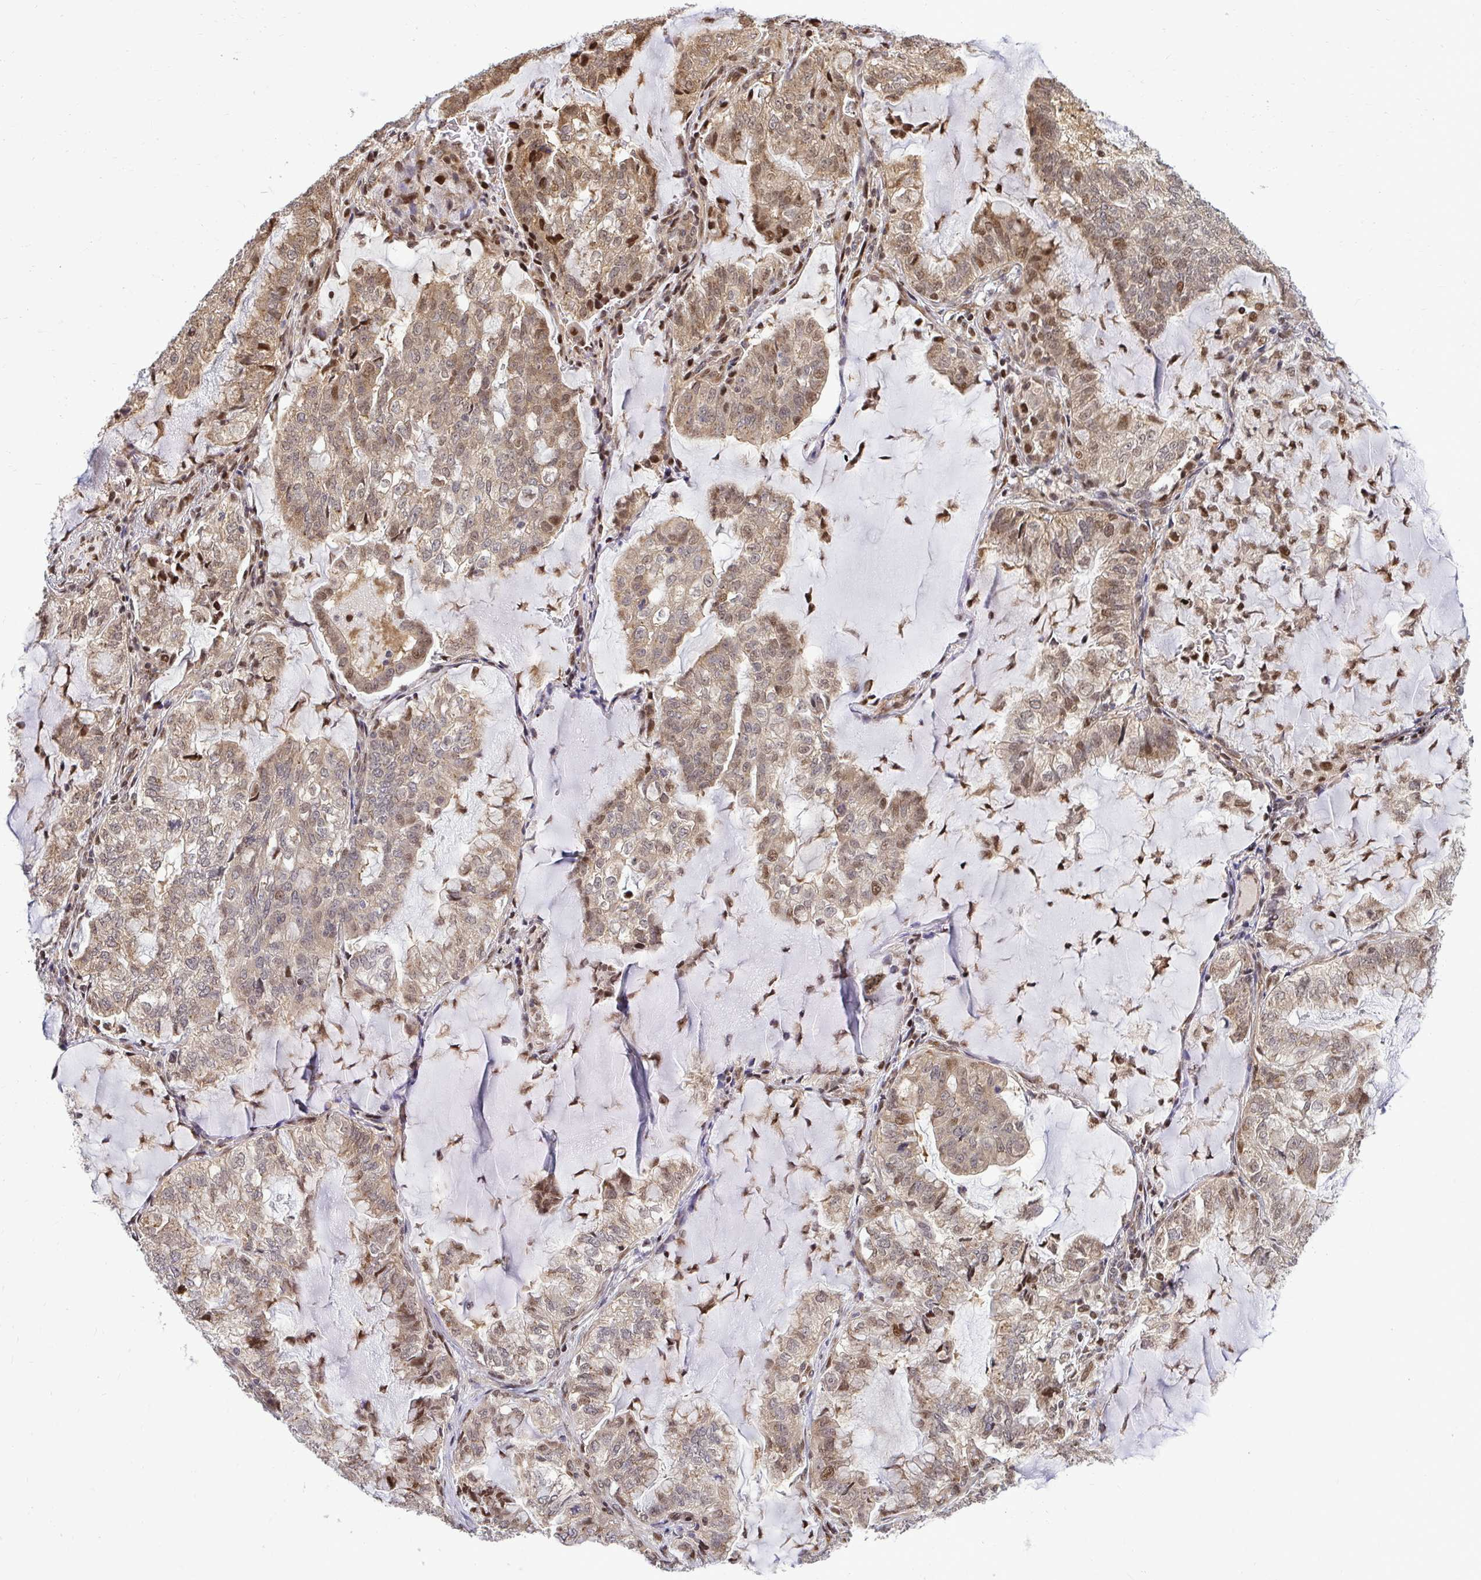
{"staining": {"intensity": "moderate", "quantity": "25%-75%", "location": "nuclear"}, "tissue": "lung cancer", "cell_type": "Tumor cells", "image_type": "cancer", "snomed": [{"axis": "morphology", "description": "Adenocarcinoma, NOS"}, {"axis": "topography", "description": "Lymph node"}, {"axis": "topography", "description": "Lung"}], "caption": "Protein expression analysis of adenocarcinoma (lung) demonstrates moderate nuclear positivity in approximately 25%-75% of tumor cells. Immunohistochemistry stains the protein in brown and the nuclei are stained blue.", "gene": "PIGY", "patient": {"sex": "male", "age": 66}}